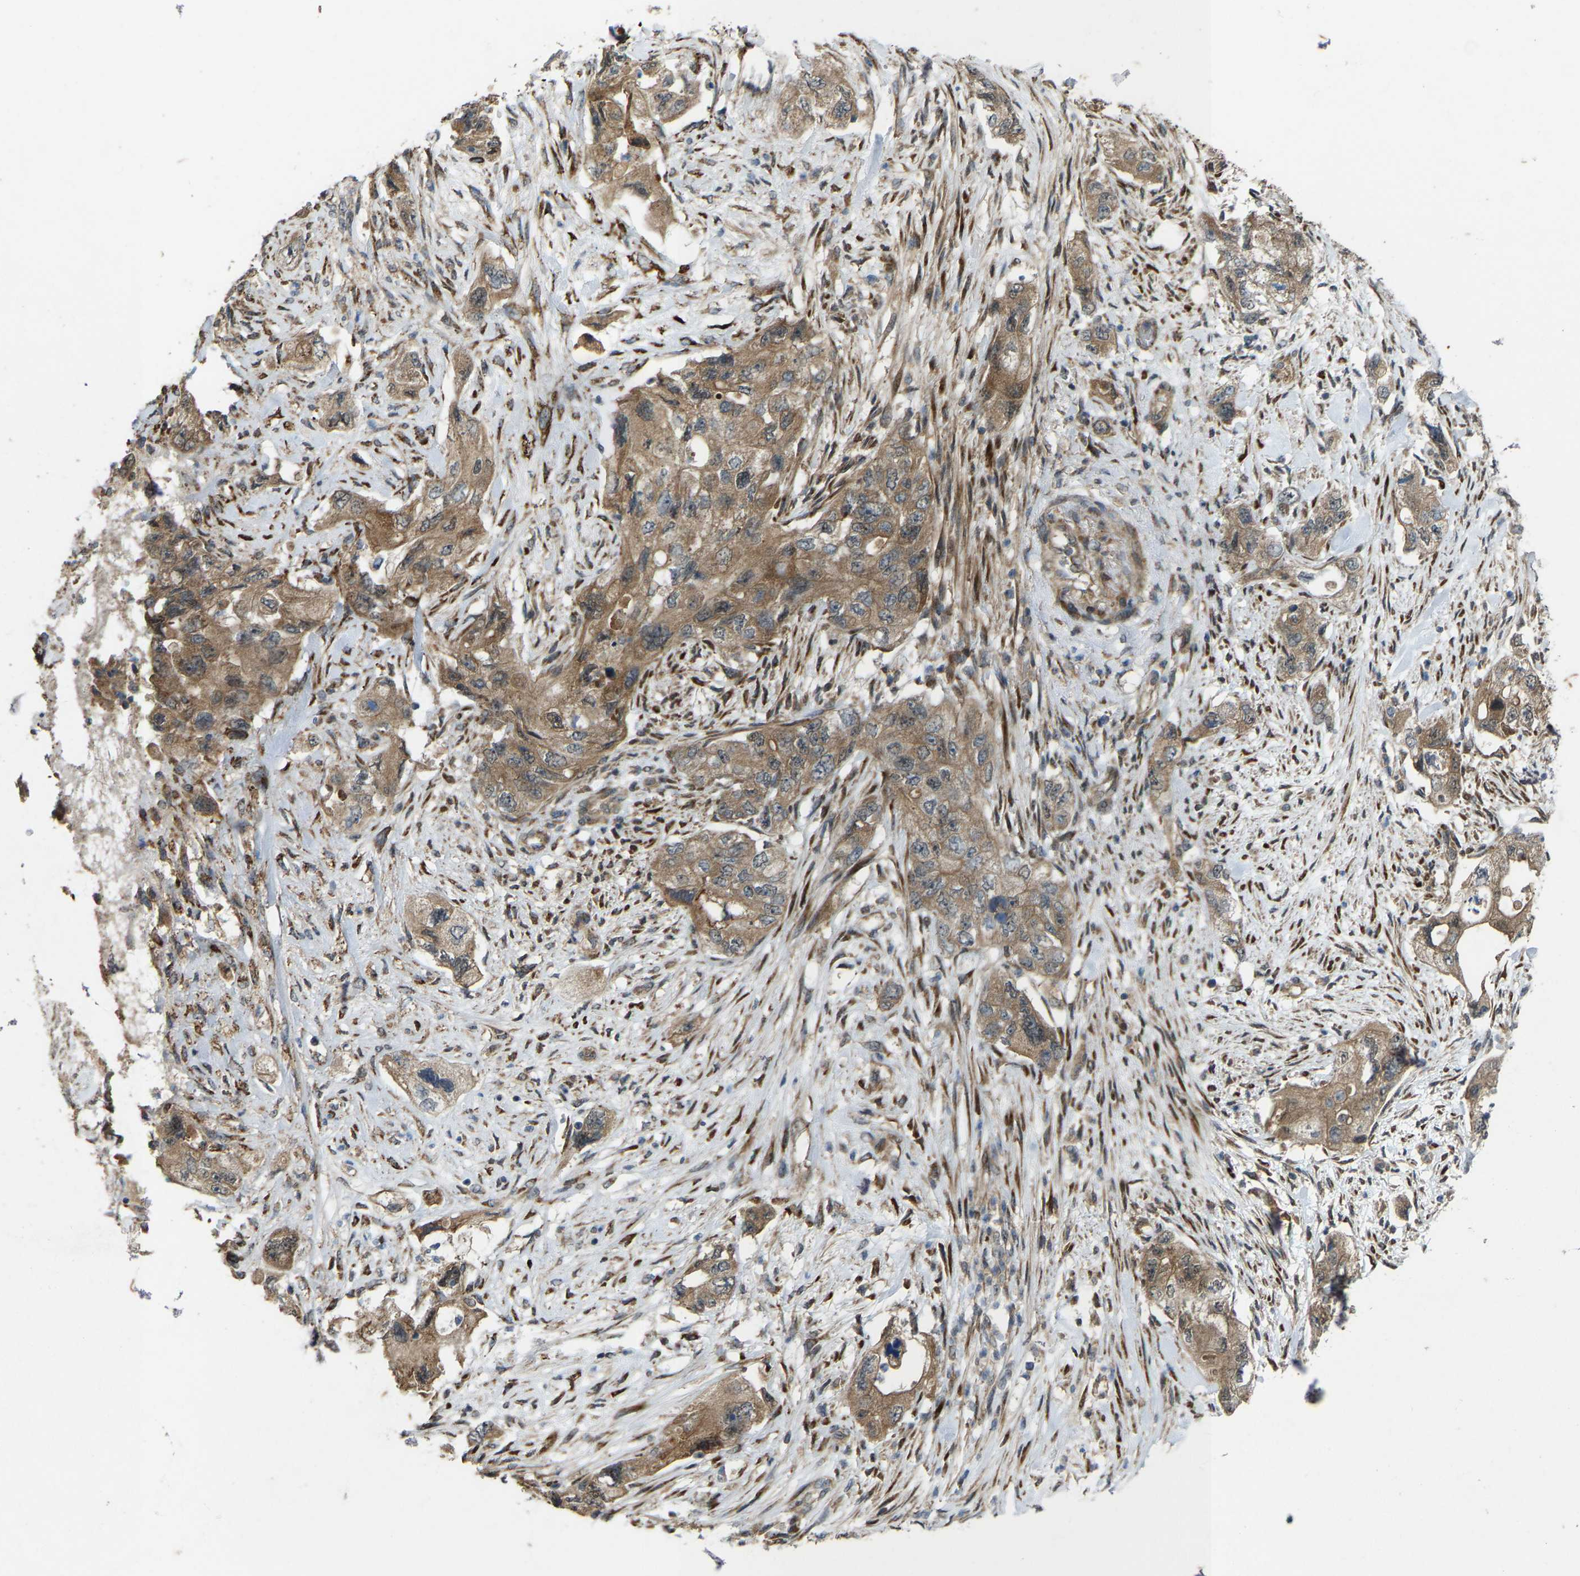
{"staining": {"intensity": "moderate", "quantity": ">75%", "location": "cytoplasmic/membranous"}, "tissue": "pancreatic cancer", "cell_type": "Tumor cells", "image_type": "cancer", "snomed": [{"axis": "morphology", "description": "Adenocarcinoma, NOS"}, {"axis": "topography", "description": "Pancreas"}], "caption": "This is an image of immunohistochemistry staining of pancreatic cancer (adenocarcinoma), which shows moderate expression in the cytoplasmic/membranous of tumor cells.", "gene": "LRRC72", "patient": {"sex": "female", "age": 73}}